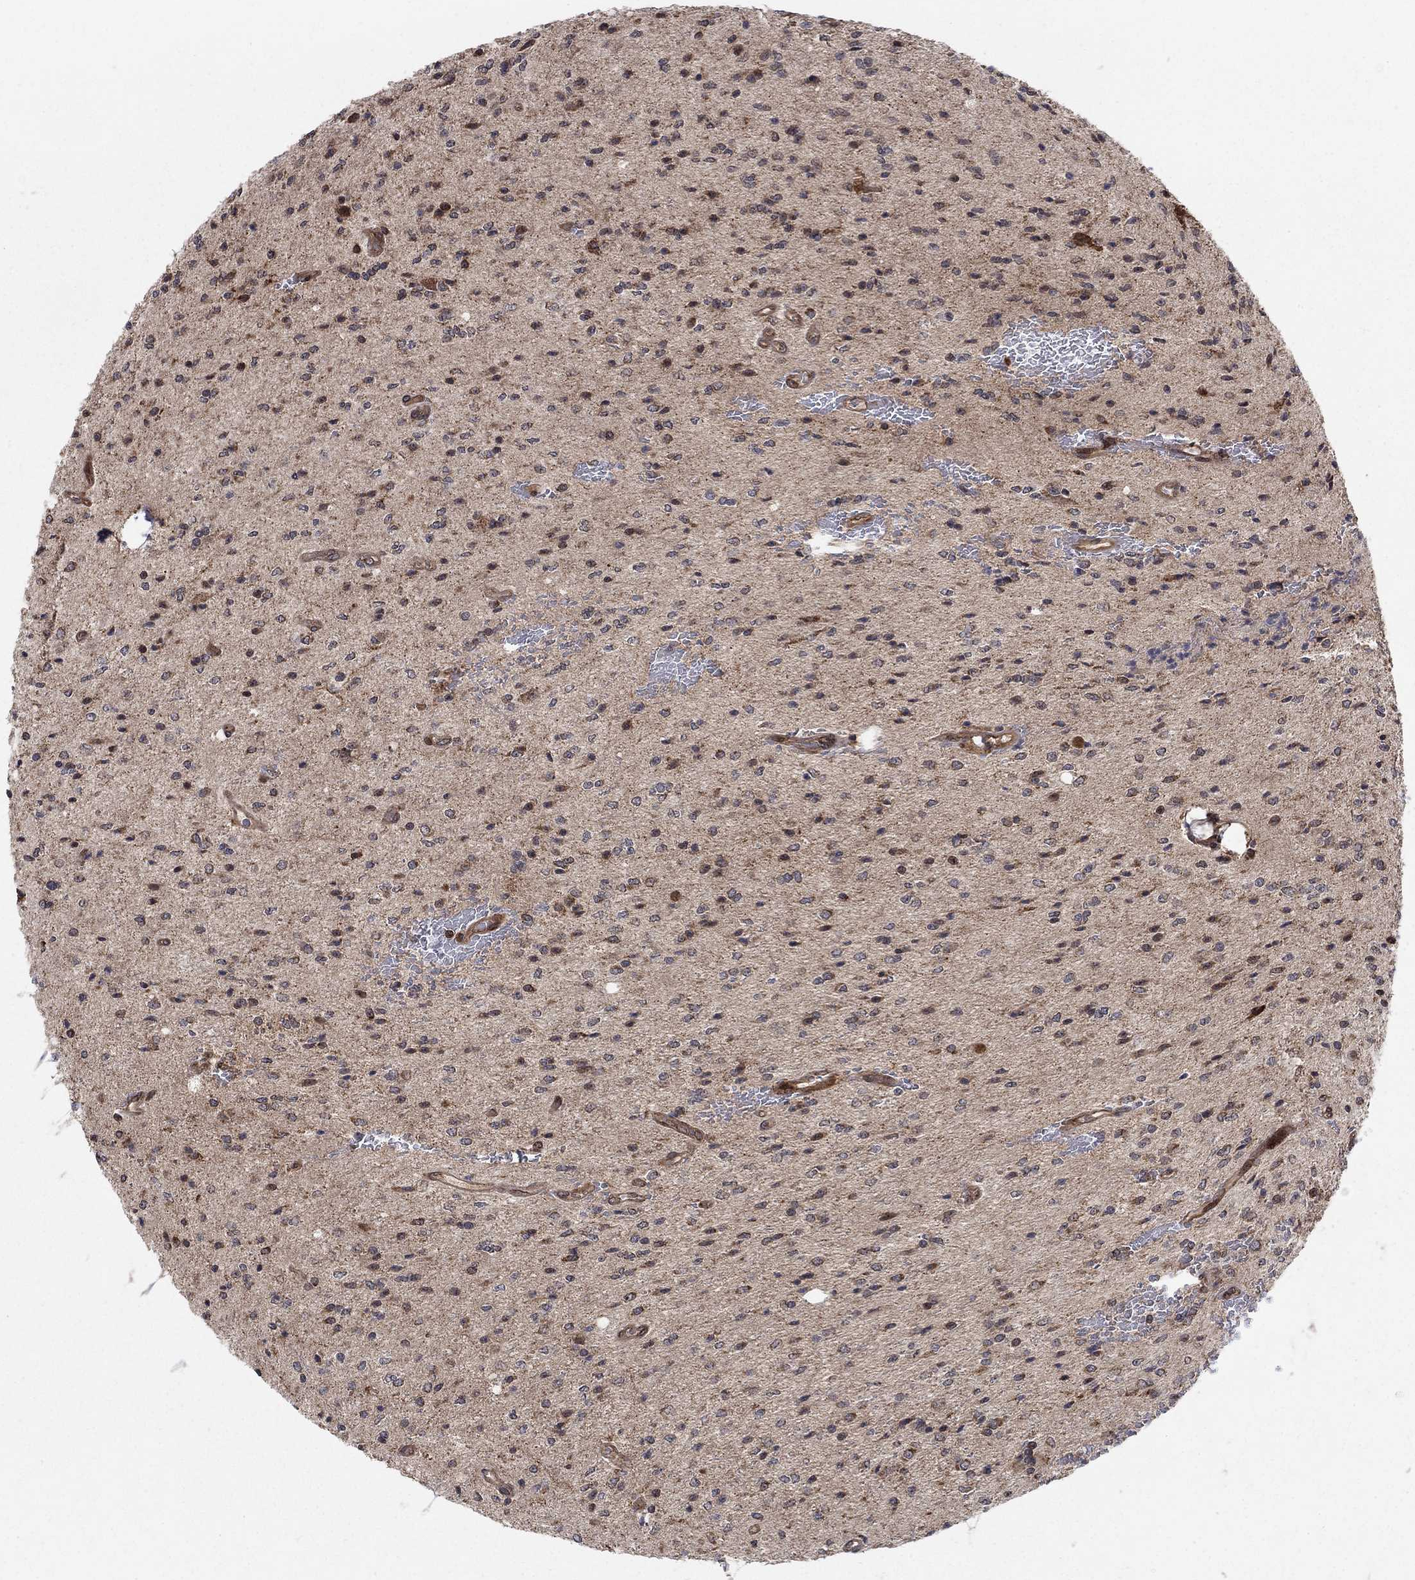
{"staining": {"intensity": "strong", "quantity": "25%-75%", "location": "cytoplasmic/membranous"}, "tissue": "glioma", "cell_type": "Tumor cells", "image_type": "cancer", "snomed": [{"axis": "morphology", "description": "Glioma, malignant, Low grade"}, {"axis": "topography", "description": "Brain"}], "caption": "Tumor cells demonstrate high levels of strong cytoplasmic/membranous expression in about 25%-75% of cells in glioma.", "gene": "IFI35", "patient": {"sex": "male", "age": 67}}